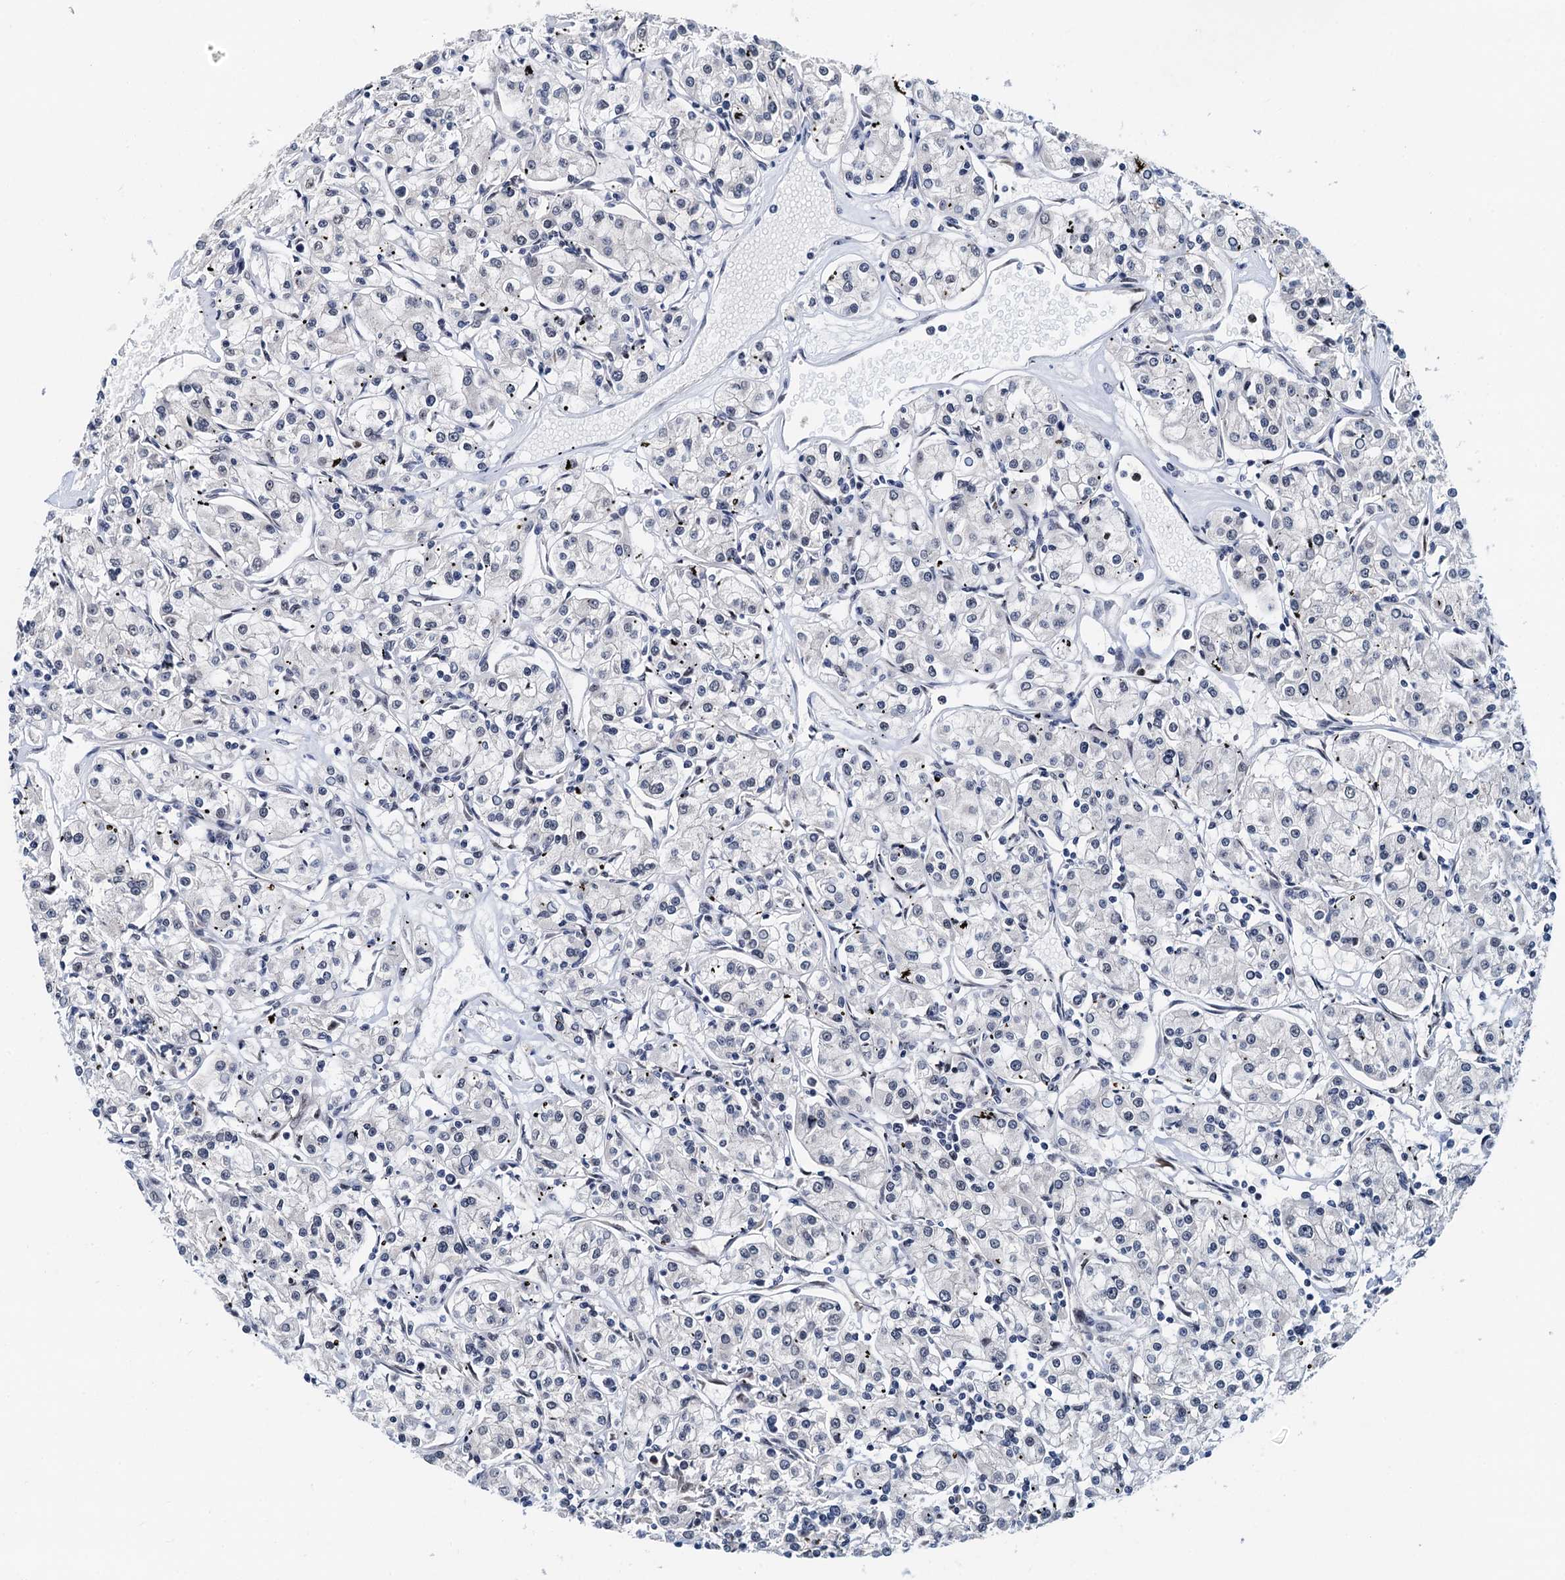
{"staining": {"intensity": "negative", "quantity": "none", "location": "none"}, "tissue": "renal cancer", "cell_type": "Tumor cells", "image_type": "cancer", "snomed": [{"axis": "morphology", "description": "Adenocarcinoma, NOS"}, {"axis": "topography", "description": "Kidney"}], "caption": "Tumor cells are negative for brown protein staining in renal cancer (adenocarcinoma). (DAB (3,3'-diaminobenzidine) IHC with hematoxylin counter stain).", "gene": "SNRPD1", "patient": {"sex": "female", "age": 59}}